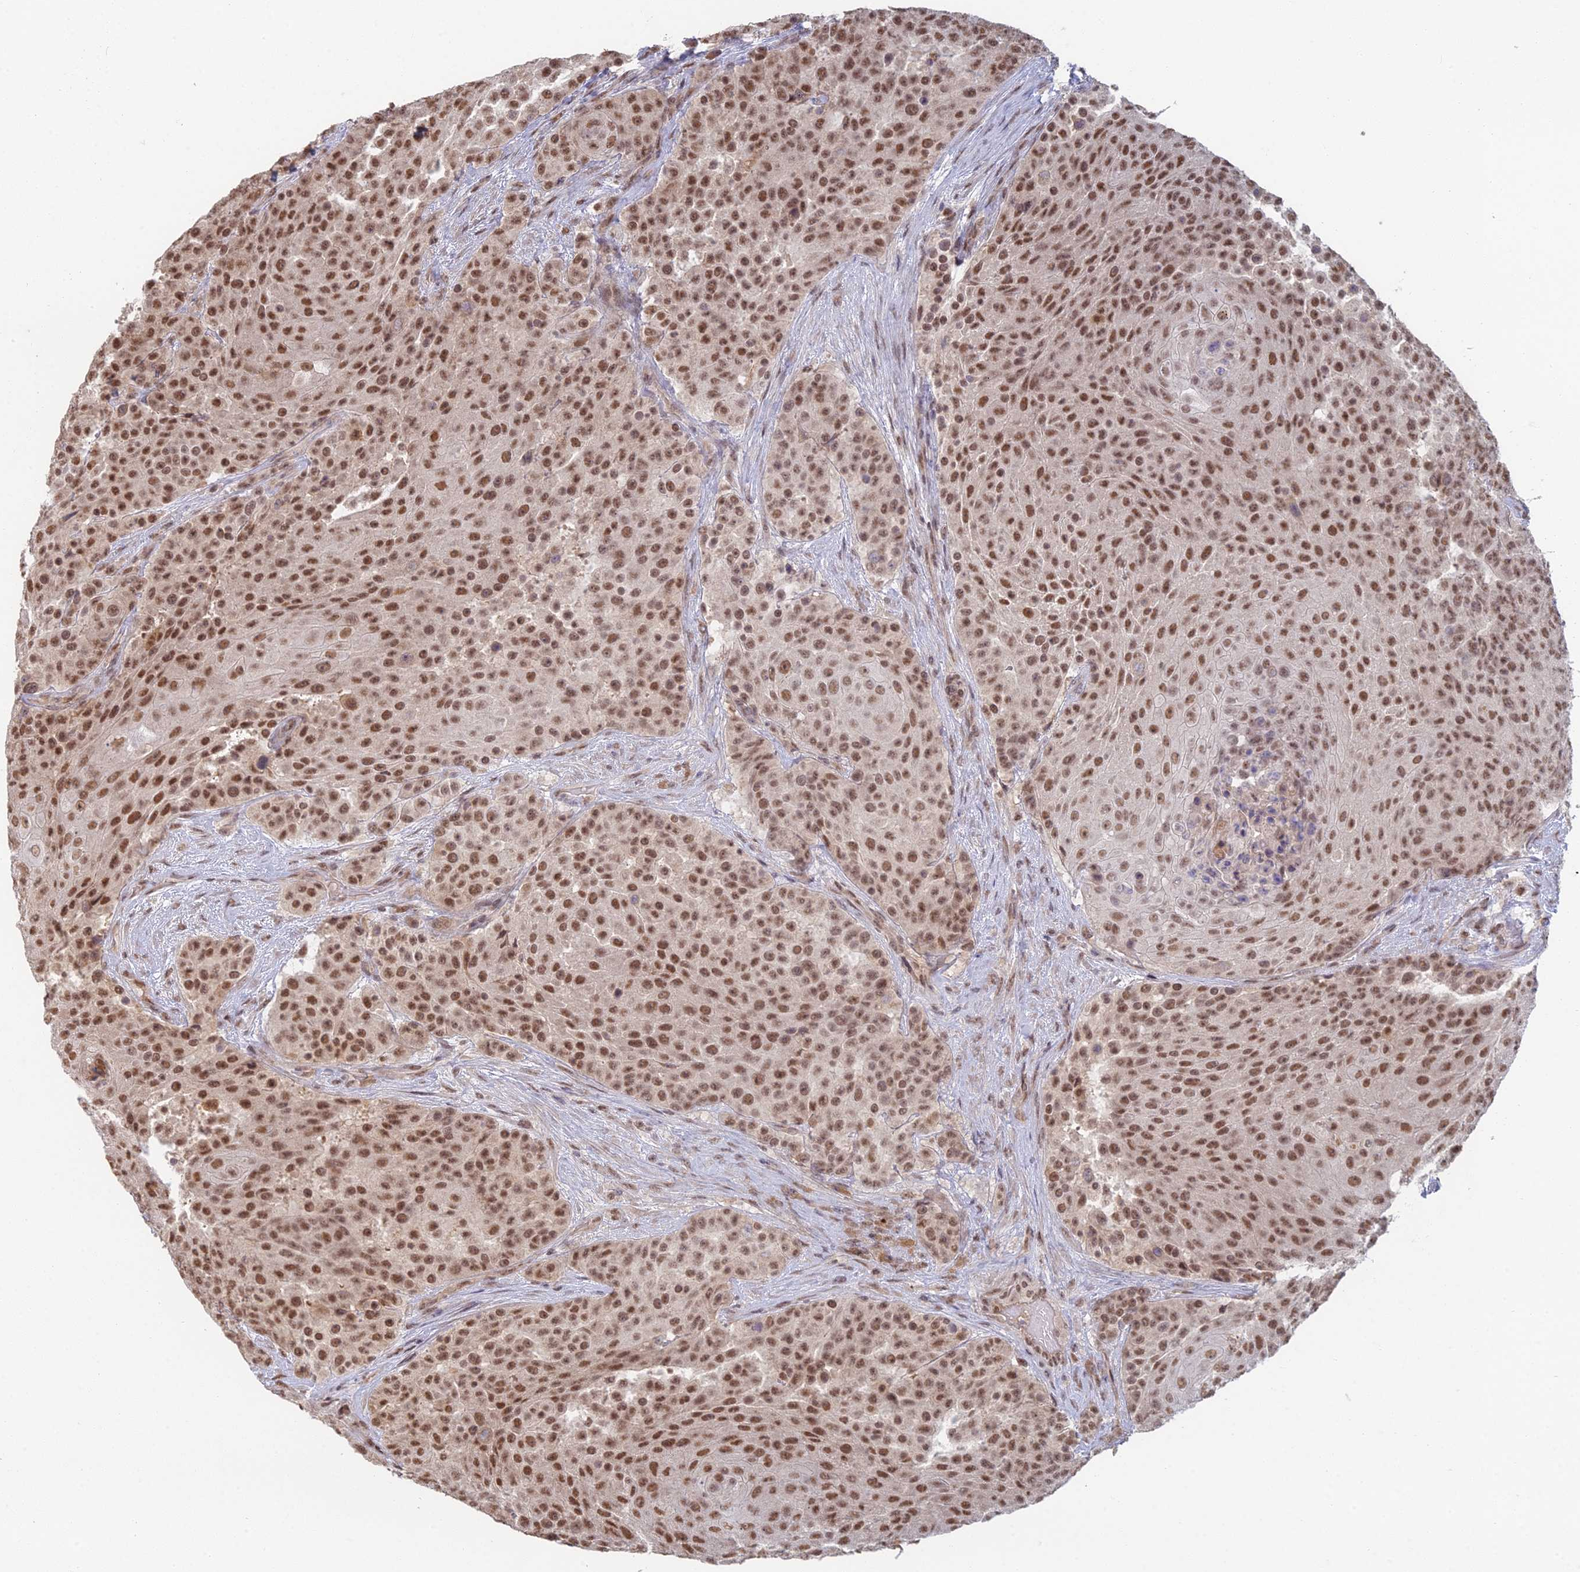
{"staining": {"intensity": "moderate", "quantity": ">75%", "location": "nuclear"}, "tissue": "urothelial cancer", "cell_type": "Tumor cells", "image_type": "cancer", "snomed": [{"axis": "morphology", "description": "Urothelial carcinoma, High grade"}, {"axis": "topography", "description": "Urinary bladder"}], "caption": "Immunohistochemistry photomicrograph of neoplastic tissue: human urothelial cancer stained using IHC exhibits medium levels of moderate protein expression localized specifically in the nuclear of tumor cells, appearing as a nuclear brown color.", "gene": "RANBP3", "patient": {"sex": "female", "age": 63}}